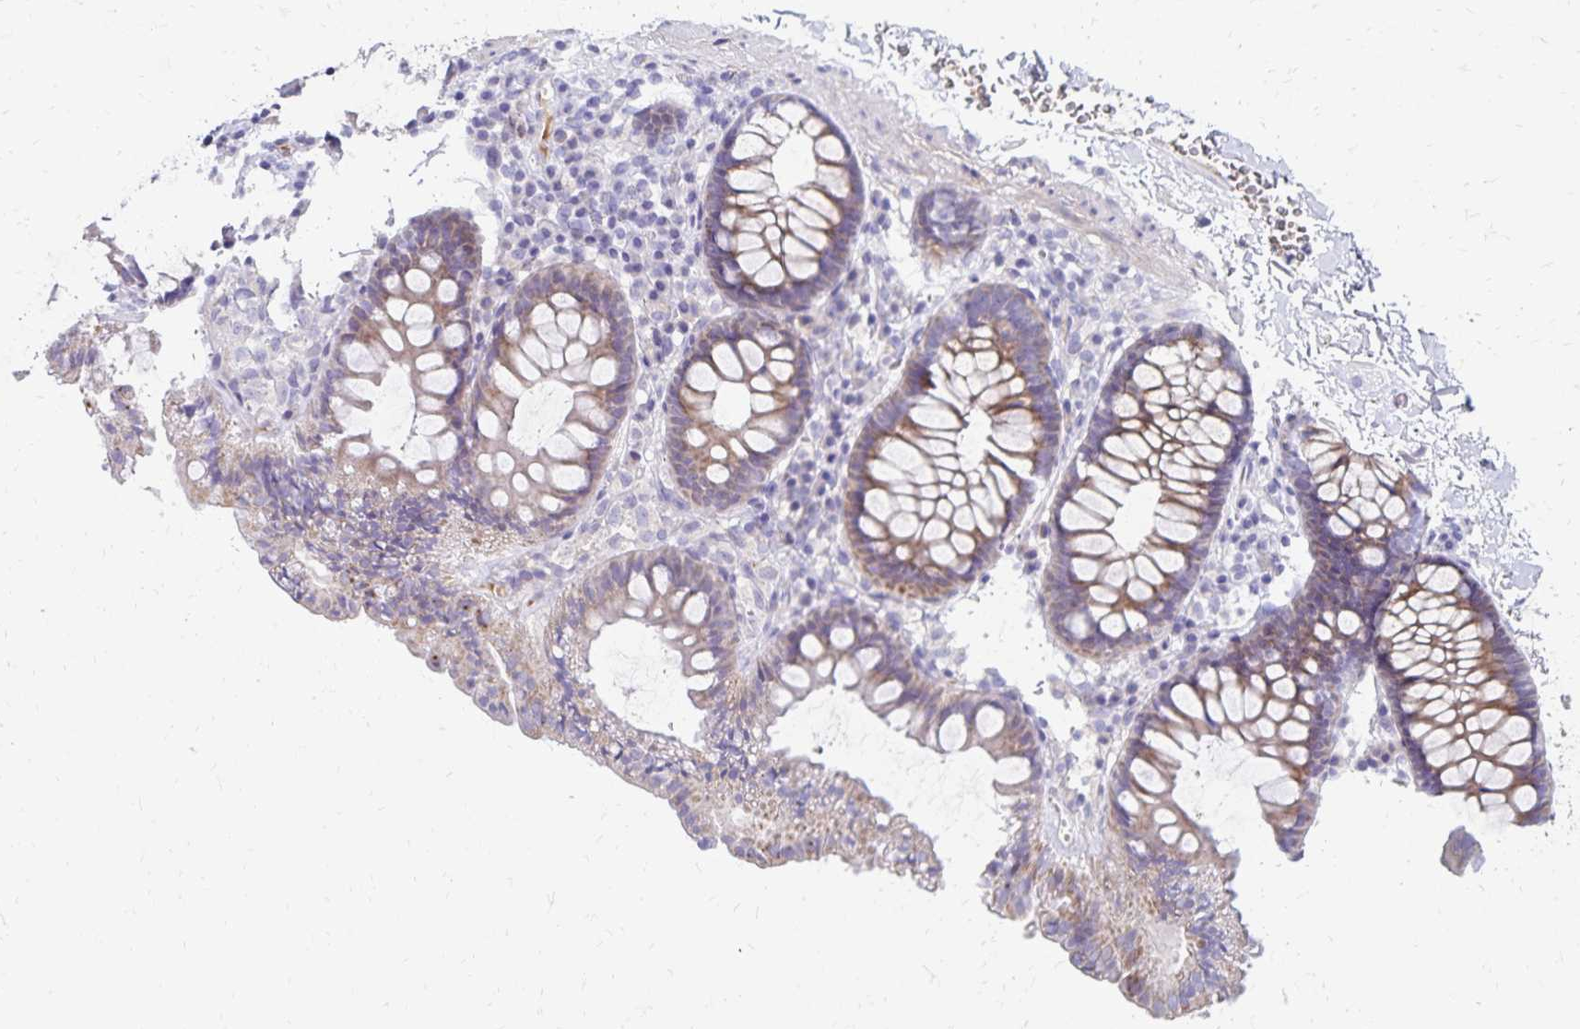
{"staining": {"intensity": "moderate", "quantity": "25%-75%", "location": "cytoplasmic/membranous"}, "tissue": "colon", "cell_type": "Glandular cells", "image_type": "normal", "snomed": [{"axis": "morphology", "description": "Normal tissue, NOS"}, {"axis": "topography", "description": "Colon"}, {"axis": "topography", "description": "Peripheral nerve tissue"}], "caption": "Benign colon shows moderate cytoplasmic/membranous positivity in approximately 25%-75% of glandular cells, visualized by immunohistochemistry. Ihc stains the protein in brown and the nuclei are stained blue.", "gene": "NECAP1", "patient": {"sex": "male", "age": 84}}